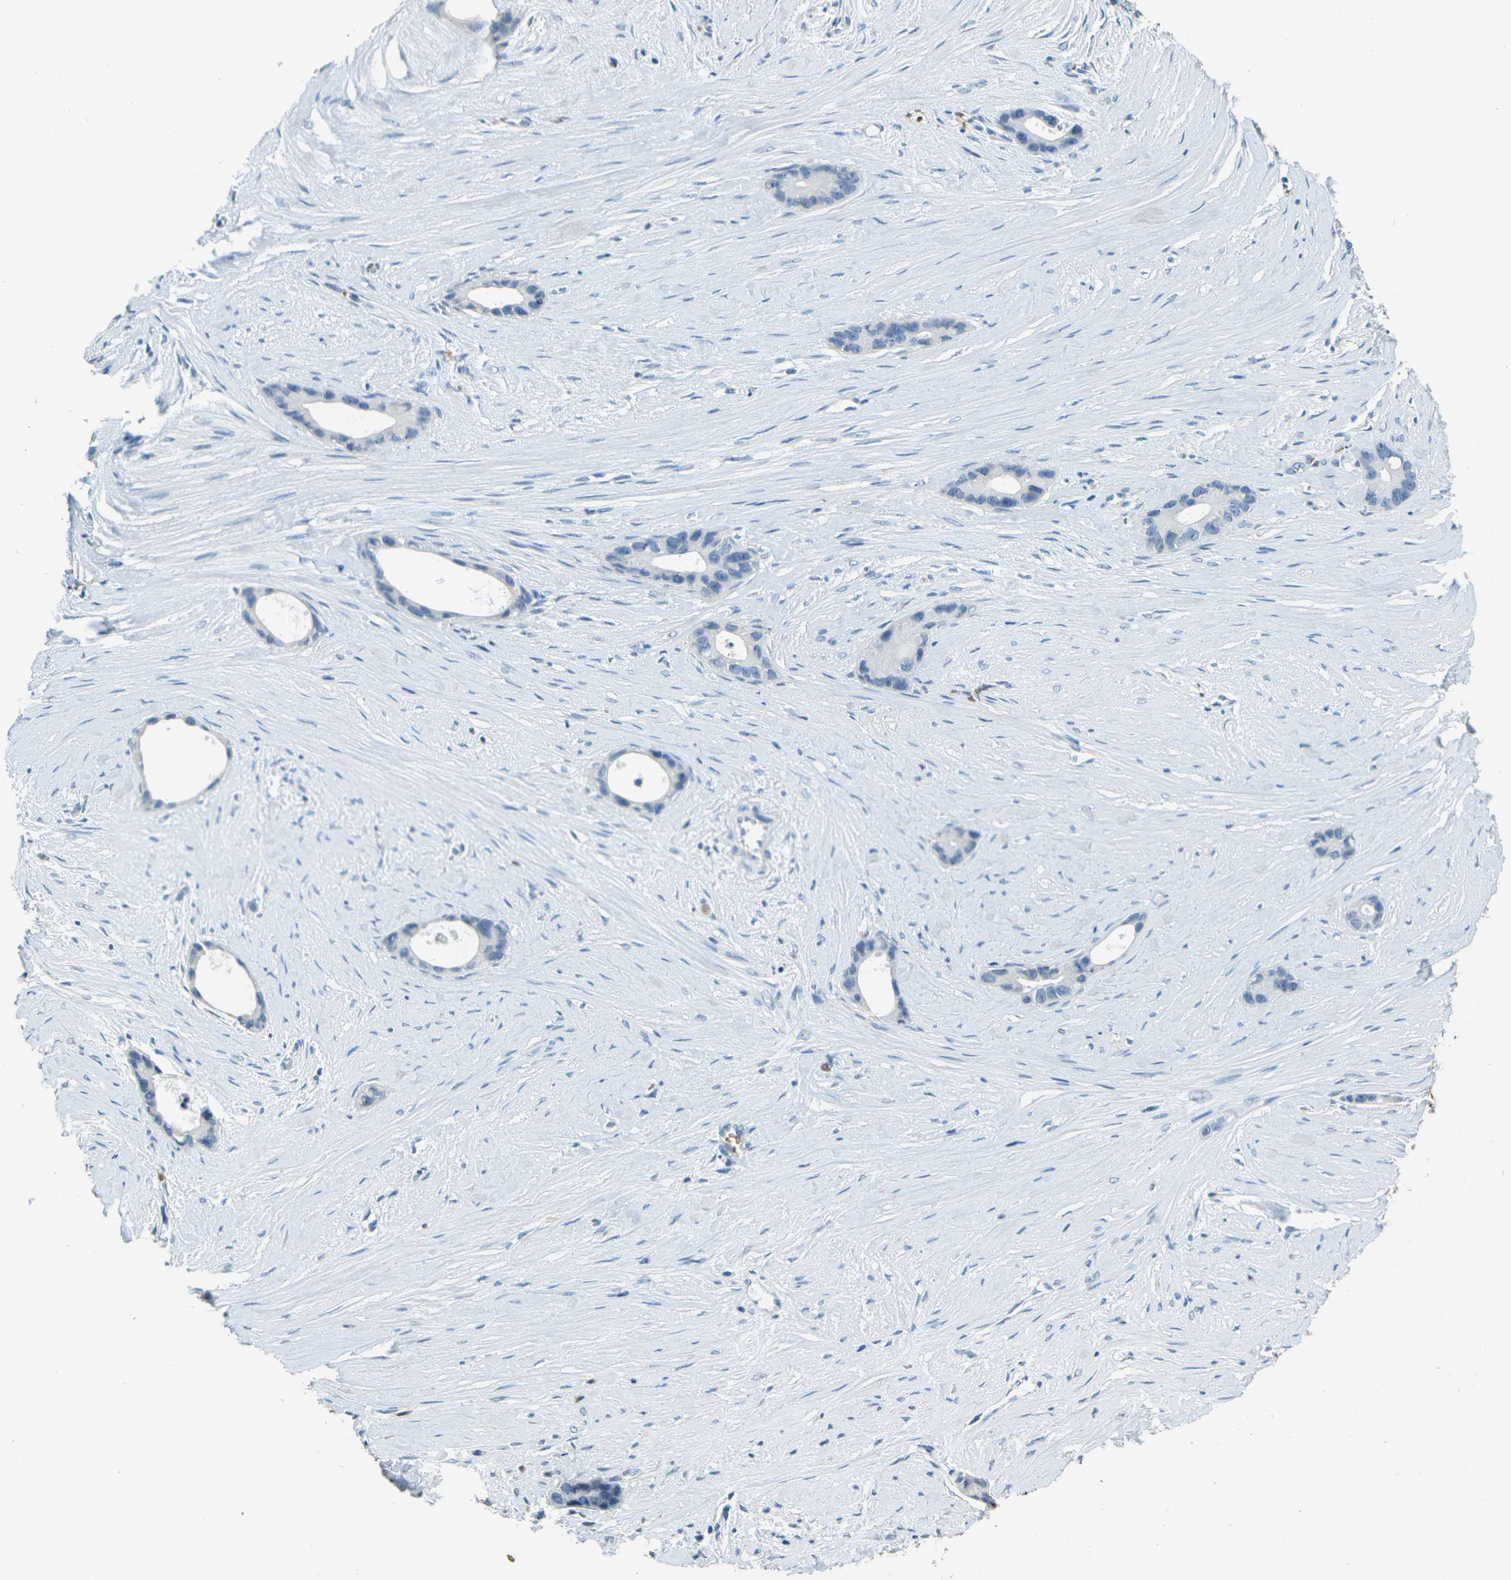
{"staining": {"intensity": "negative", "quantity": "none", "location": "none"}, "tissue": "liver cancer", "cell_type": "Tumor cells", "image_type": "cancer", "snomed": [{"axis": "morphology", "description": "Cholangiocarcinoma"}, {"axis": "topography", "description": "Liver"}], "caption": "This photomicrograph is of cholangiocarcinoma (liver) stained with immunohistochemistry (IHC) to label a protein in brown with the nuclei are counter-stained blue. There is no staining in tumor cells.", "gene": "HBB", "patient": {"sex": "female", "age": 55}}